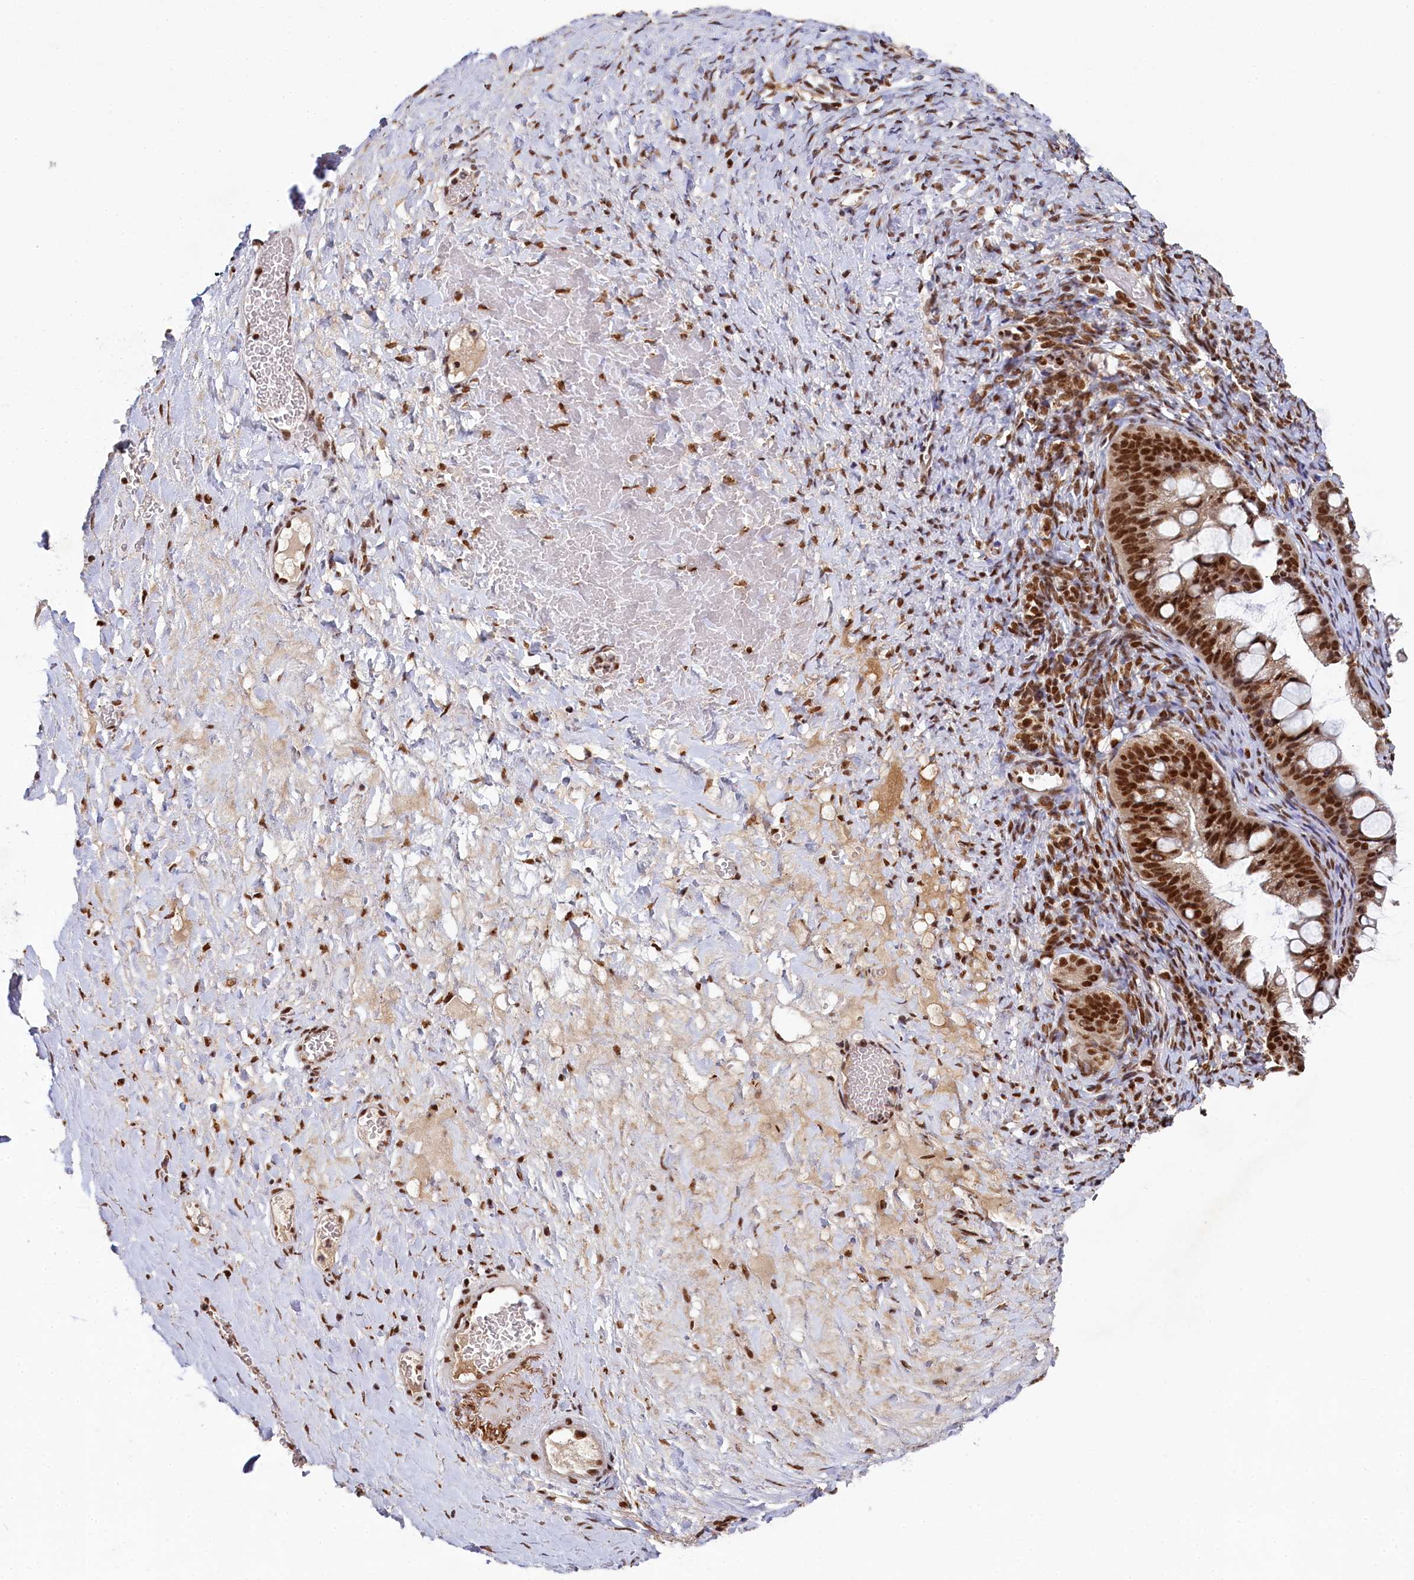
{"staining": {"intensity": "strong", "quantity": ">75%", "location": "nuclear"}, "tissue": "ovarian cancer", "cell_type": "Tumor cells", "image_type": "cancer", "snomed": [{"axis": "morphology", "description": "Cystadenocarcinoma, mucinous, NOS"}, {"axis": "topography", "description": "Ovary"}], "caption": "Immunohistochemistry (IHC) staining of ovarian cancer (mucinous cystadenocarcinoma), which shows high levels of strong nuclear staining in about >75% of tumor cells indicating strong nuclear protein positivity. The staining was performed using DAB (3,3'-diaminobenzidine) (brown) for protein detection and nuclei were counterstained in hematoxylin (blue).", "gene": "PPHLN1", "patient": {"sex": "female", "age": 73}}